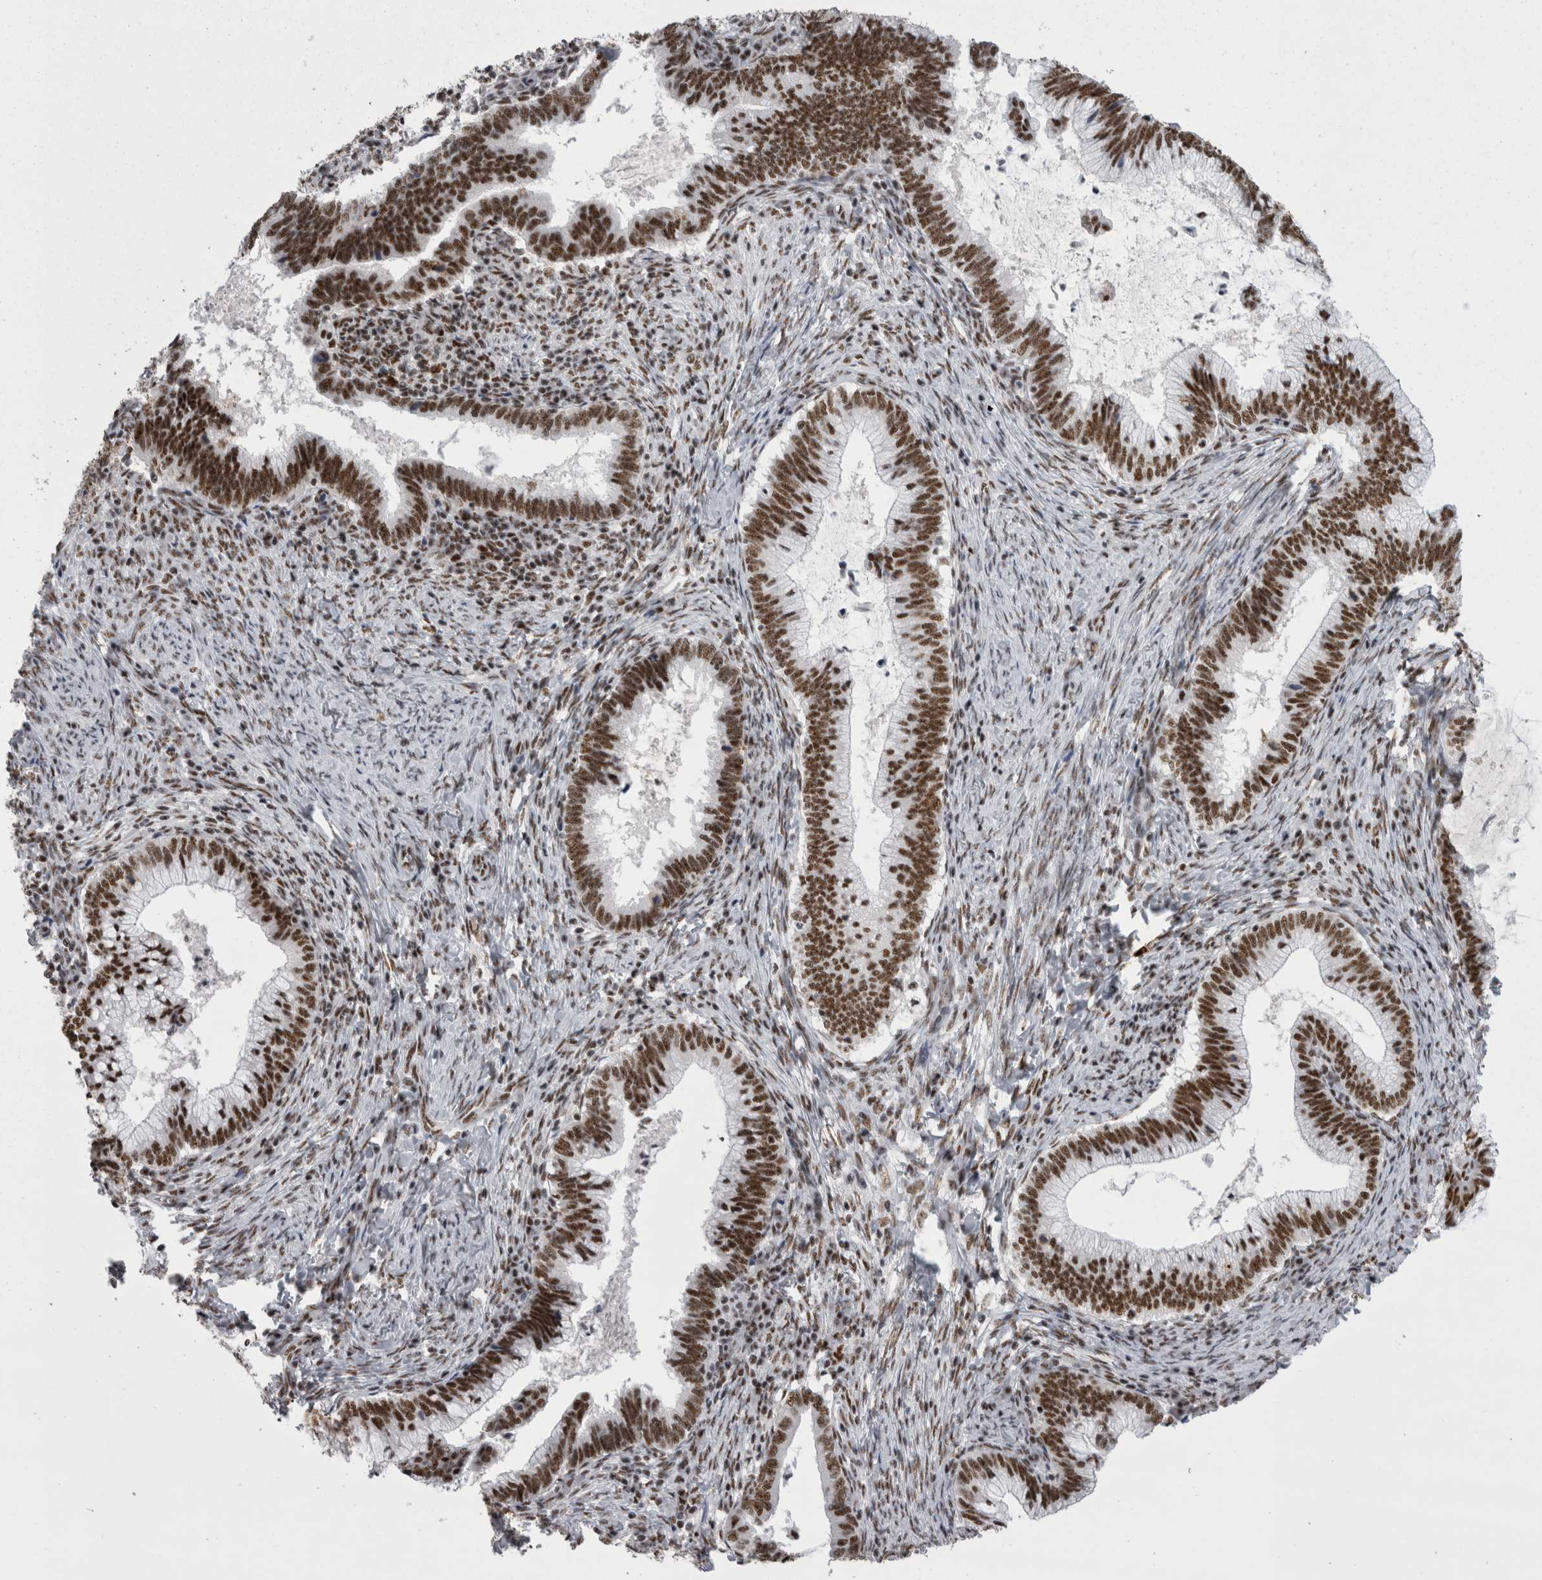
{"staining": {"intensity": "strong", "quantity": ">75%", "location": "nuclear"}, "tissue": "cervical cancer", "cell_type": "Tumor cells", "image_type": "cancer", "snomed": [{"axis": "morphology", "description": "Adenocarcinoma, NOS"}, {"axis": "topography", "description": "Cervix"}], "caption": "Immunohistochemical staining of human adenocarcinoma (cervical) reveals high levels of strong nuclear expression in about >75% of tumor cells.", "gene": "SNRNP40", "patient": {"sex": "female", "age": 36}}